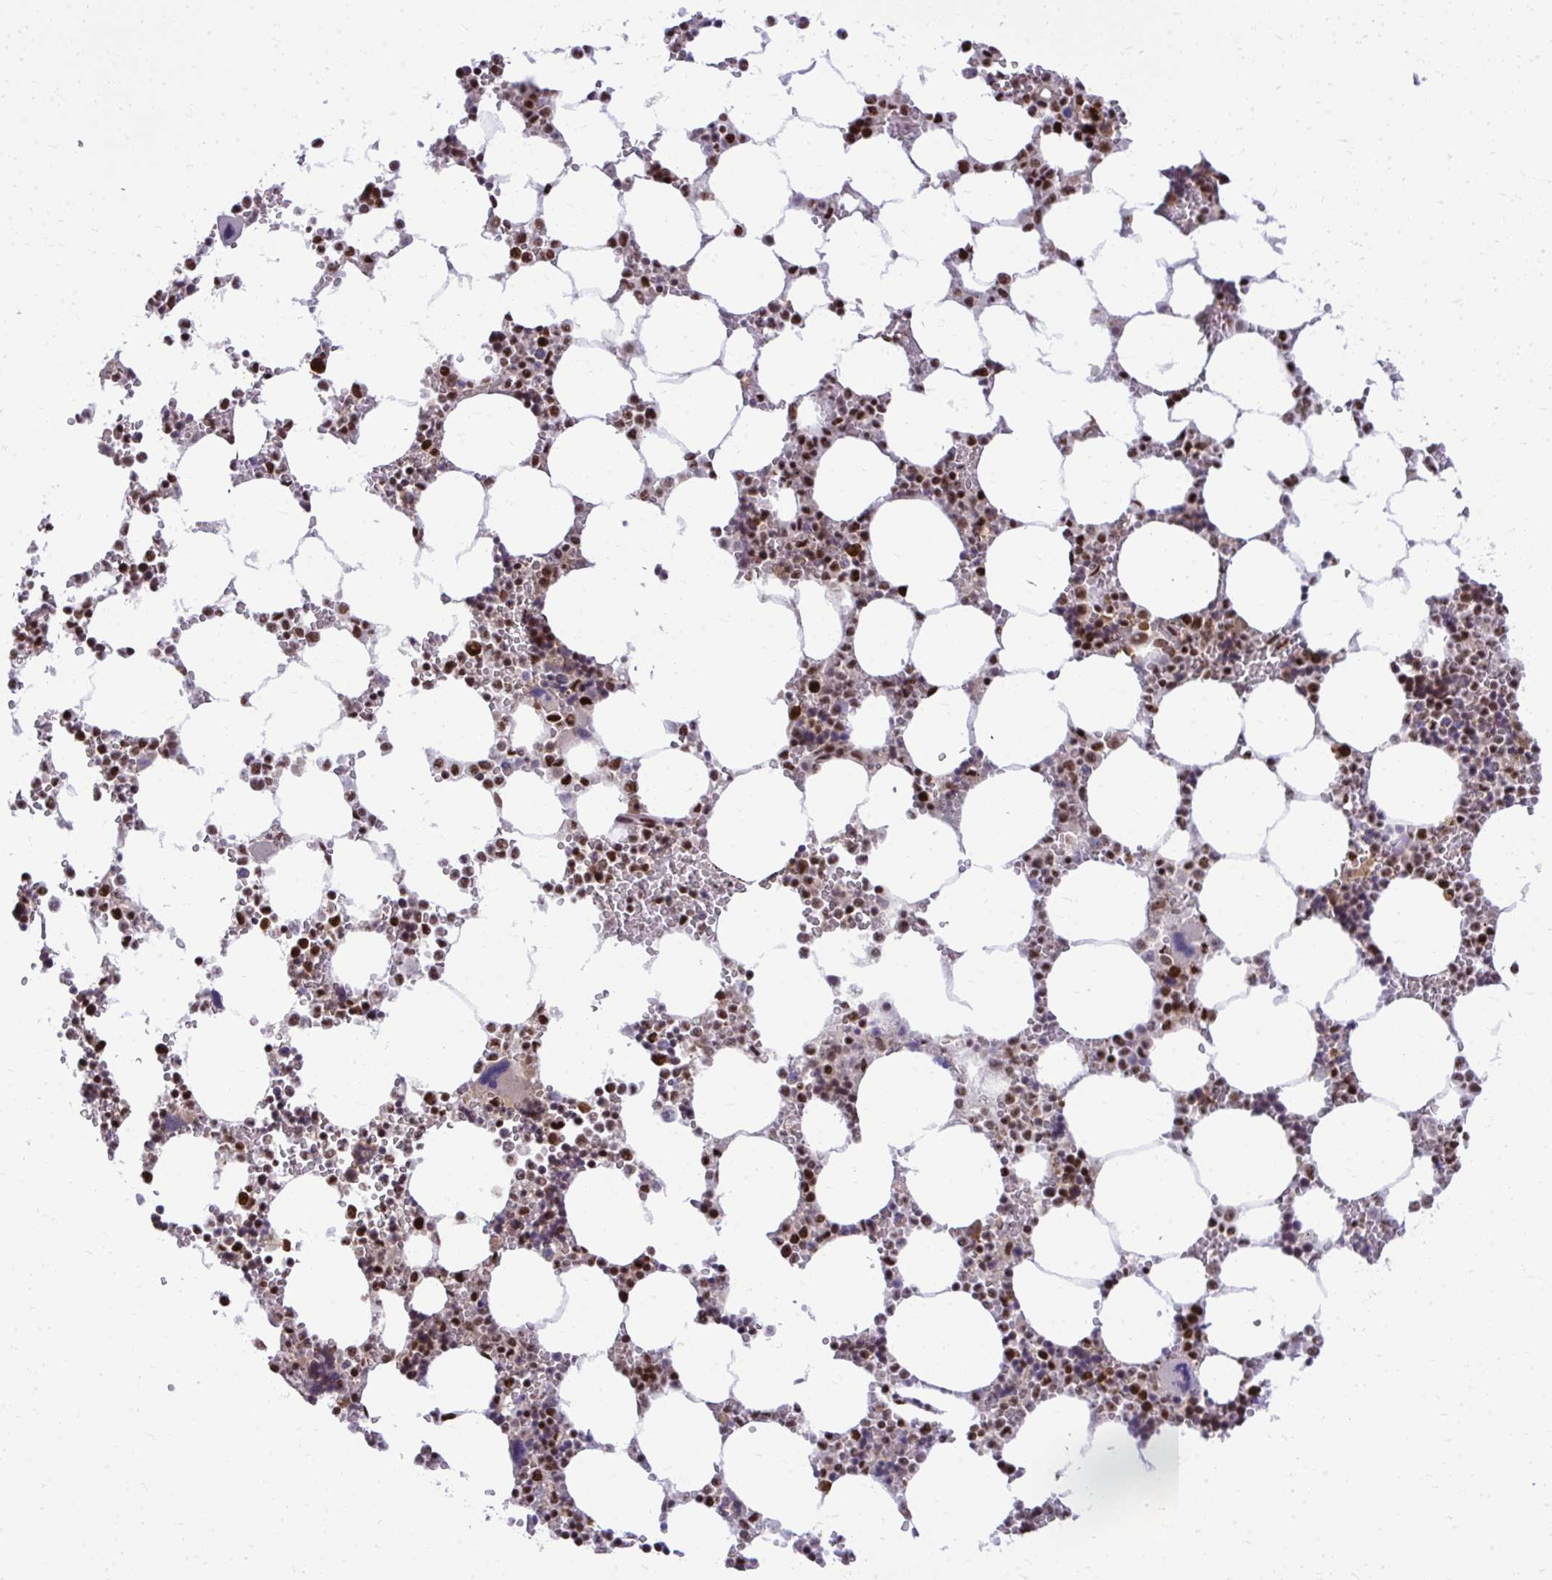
{"staining": {"intensity": "moderate", "quantity": ">75%", "location": "nuclear"}, "tissue": "bone marrow", "cell_type": "Hematopoietic cells", "image_type": "normal", "snomed": [{"axis": "morphology", "description": "Normal tissue, NOS"}, {"axis": "topography", "description": "Bone marrow"}], "caption": "A medium amount of moderate nuclear positivity is seen in approximately >75% of hematopoietic cells in benign bone marrow. (Brightfield microscopy of DAB IHC at high magnification).", "gene": "PRPF19", "patient": {"sex": "male", "age": 64}}